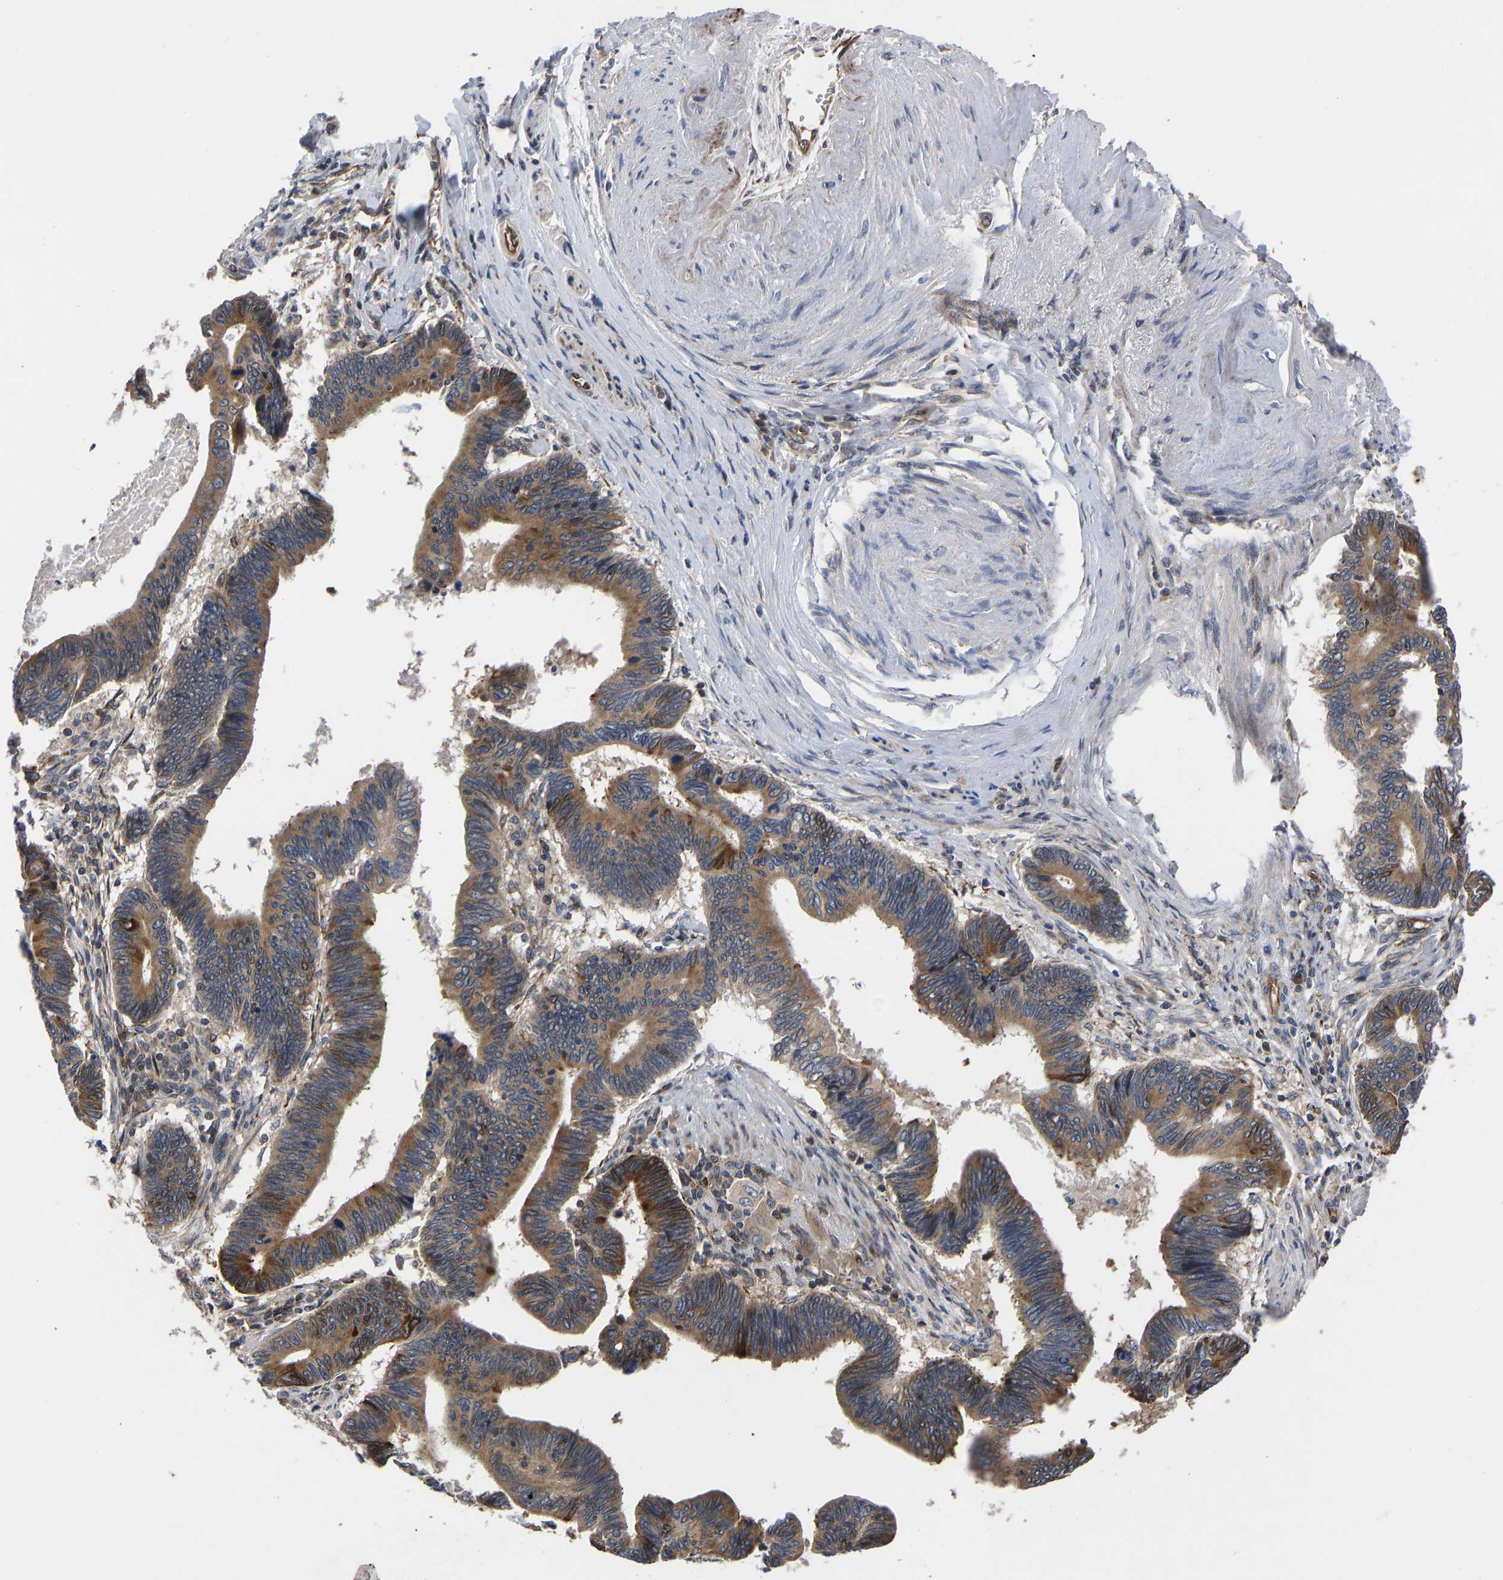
{"staining": {"intensity": "moderate", "quantity": ">75%", "location": "cytoplasmic/membranous"}, "tissue": "pancreatic cancer", "cell_type": "Tumor cells", "image_type": "cancer", "snomed": [{"axis": "morphology", "description": "Adenocarcinoma, NOS"}, {"axis": "topography", "description": "Pancreas"}], "caption": "The photomicrograph reveals immunohistochemical staining of pancreatic cancer (adenocarcinoma). There is moderate cytoplasmic/membranous expression is seen in approximately >75% of tumor cells.", "gene": "FRRS1", "patient": {"sex": "female", "age": 70}}